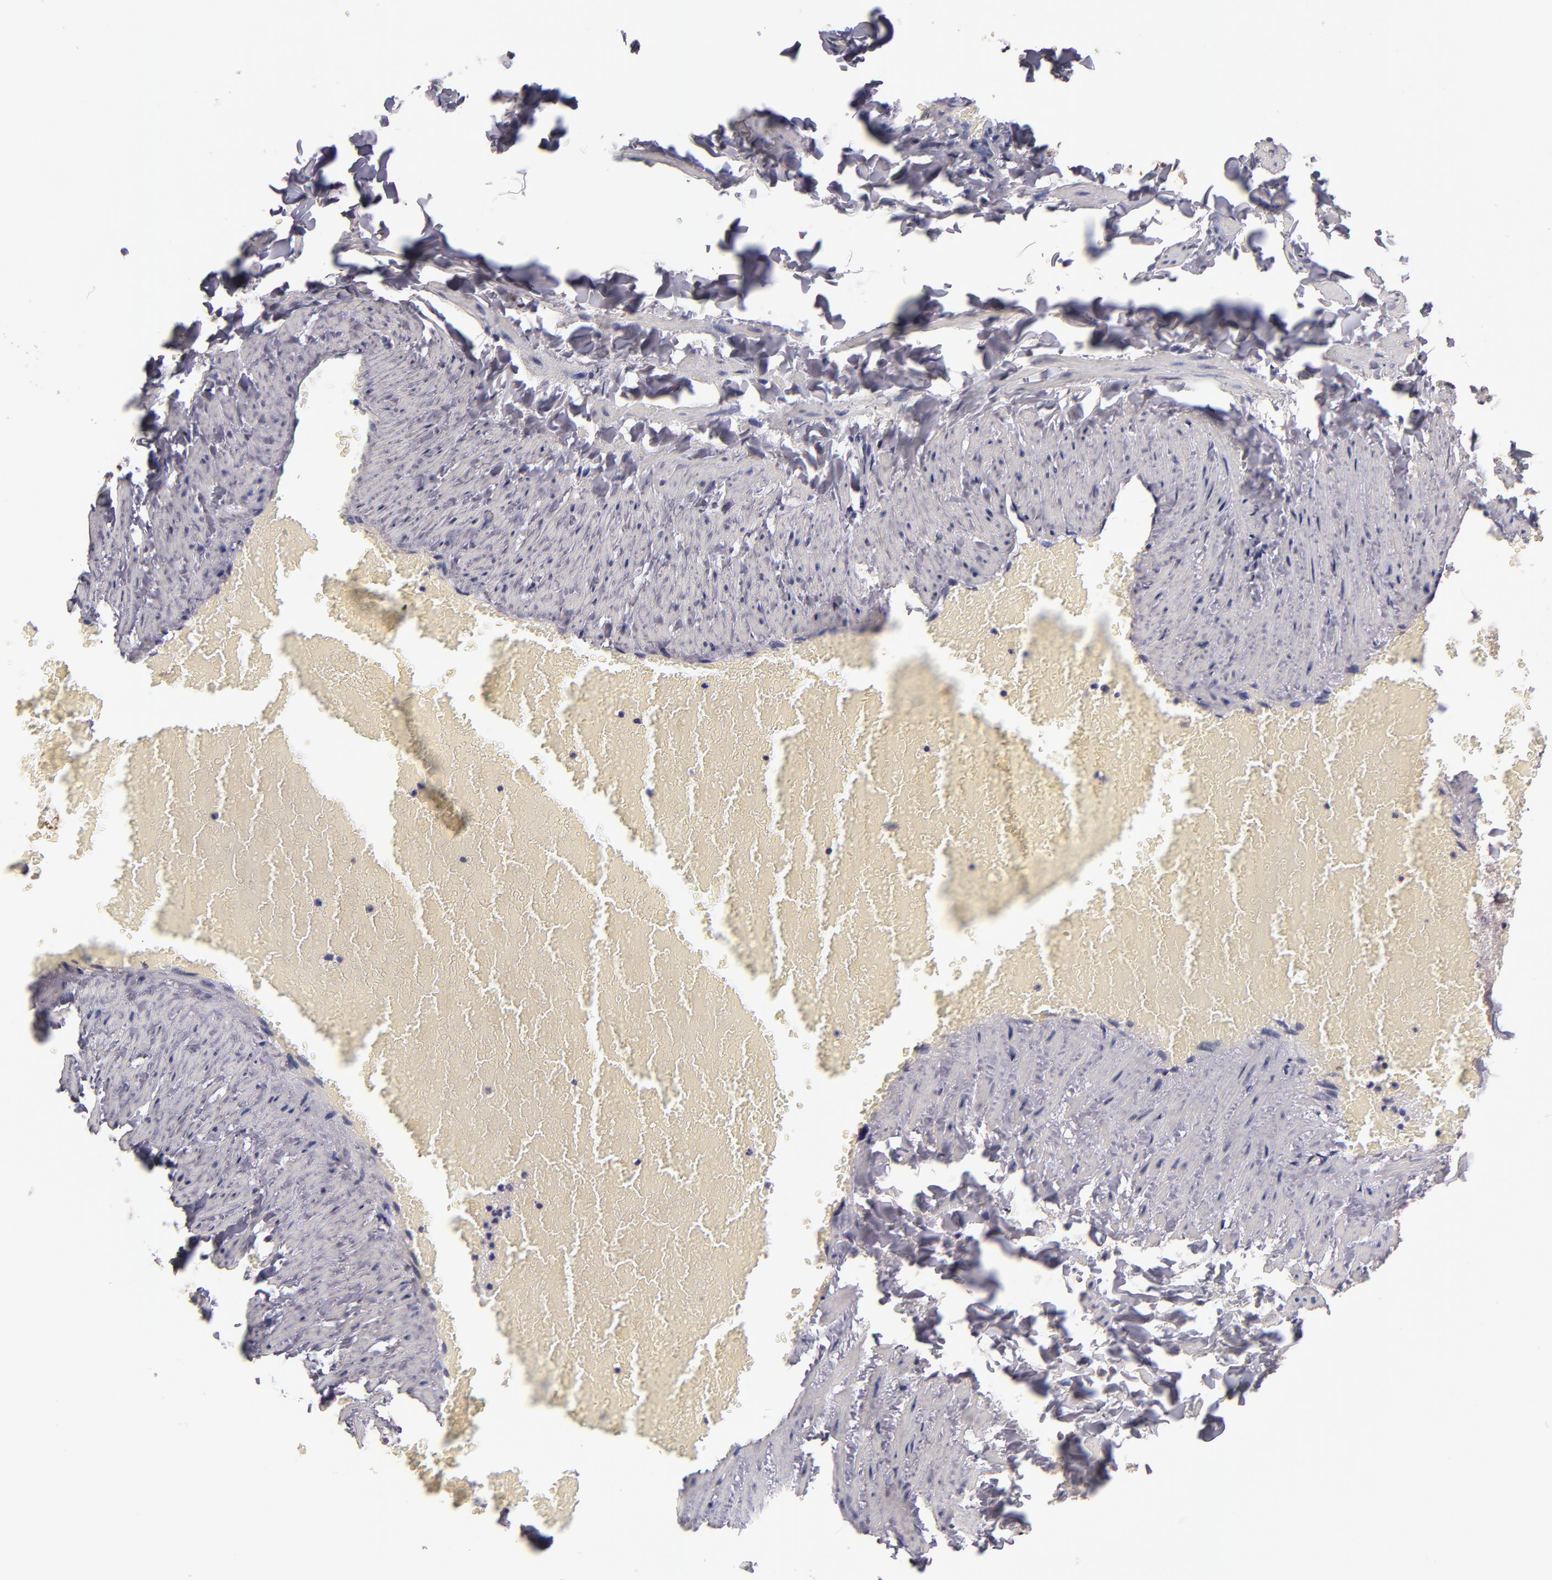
{"staining": {"intensity": "negative", "quantity": "none", "location": "none"}, "tissue": "adipose tissue", "cell_type": "Adipocytes", "image_type": "normal", "snomed": [{"axis": "morphology", "description": "Normal tissue, NOS"}, {"axis": "topography", "description": "Vascular tissue"}], "caption": "Immunohistochemistry image of normal human adipose tissue stained for a protein (brown), which exhibits no expression in adipocytes.", "gene": "SOX10", "patient": {"sex": "male", "age": 41}}